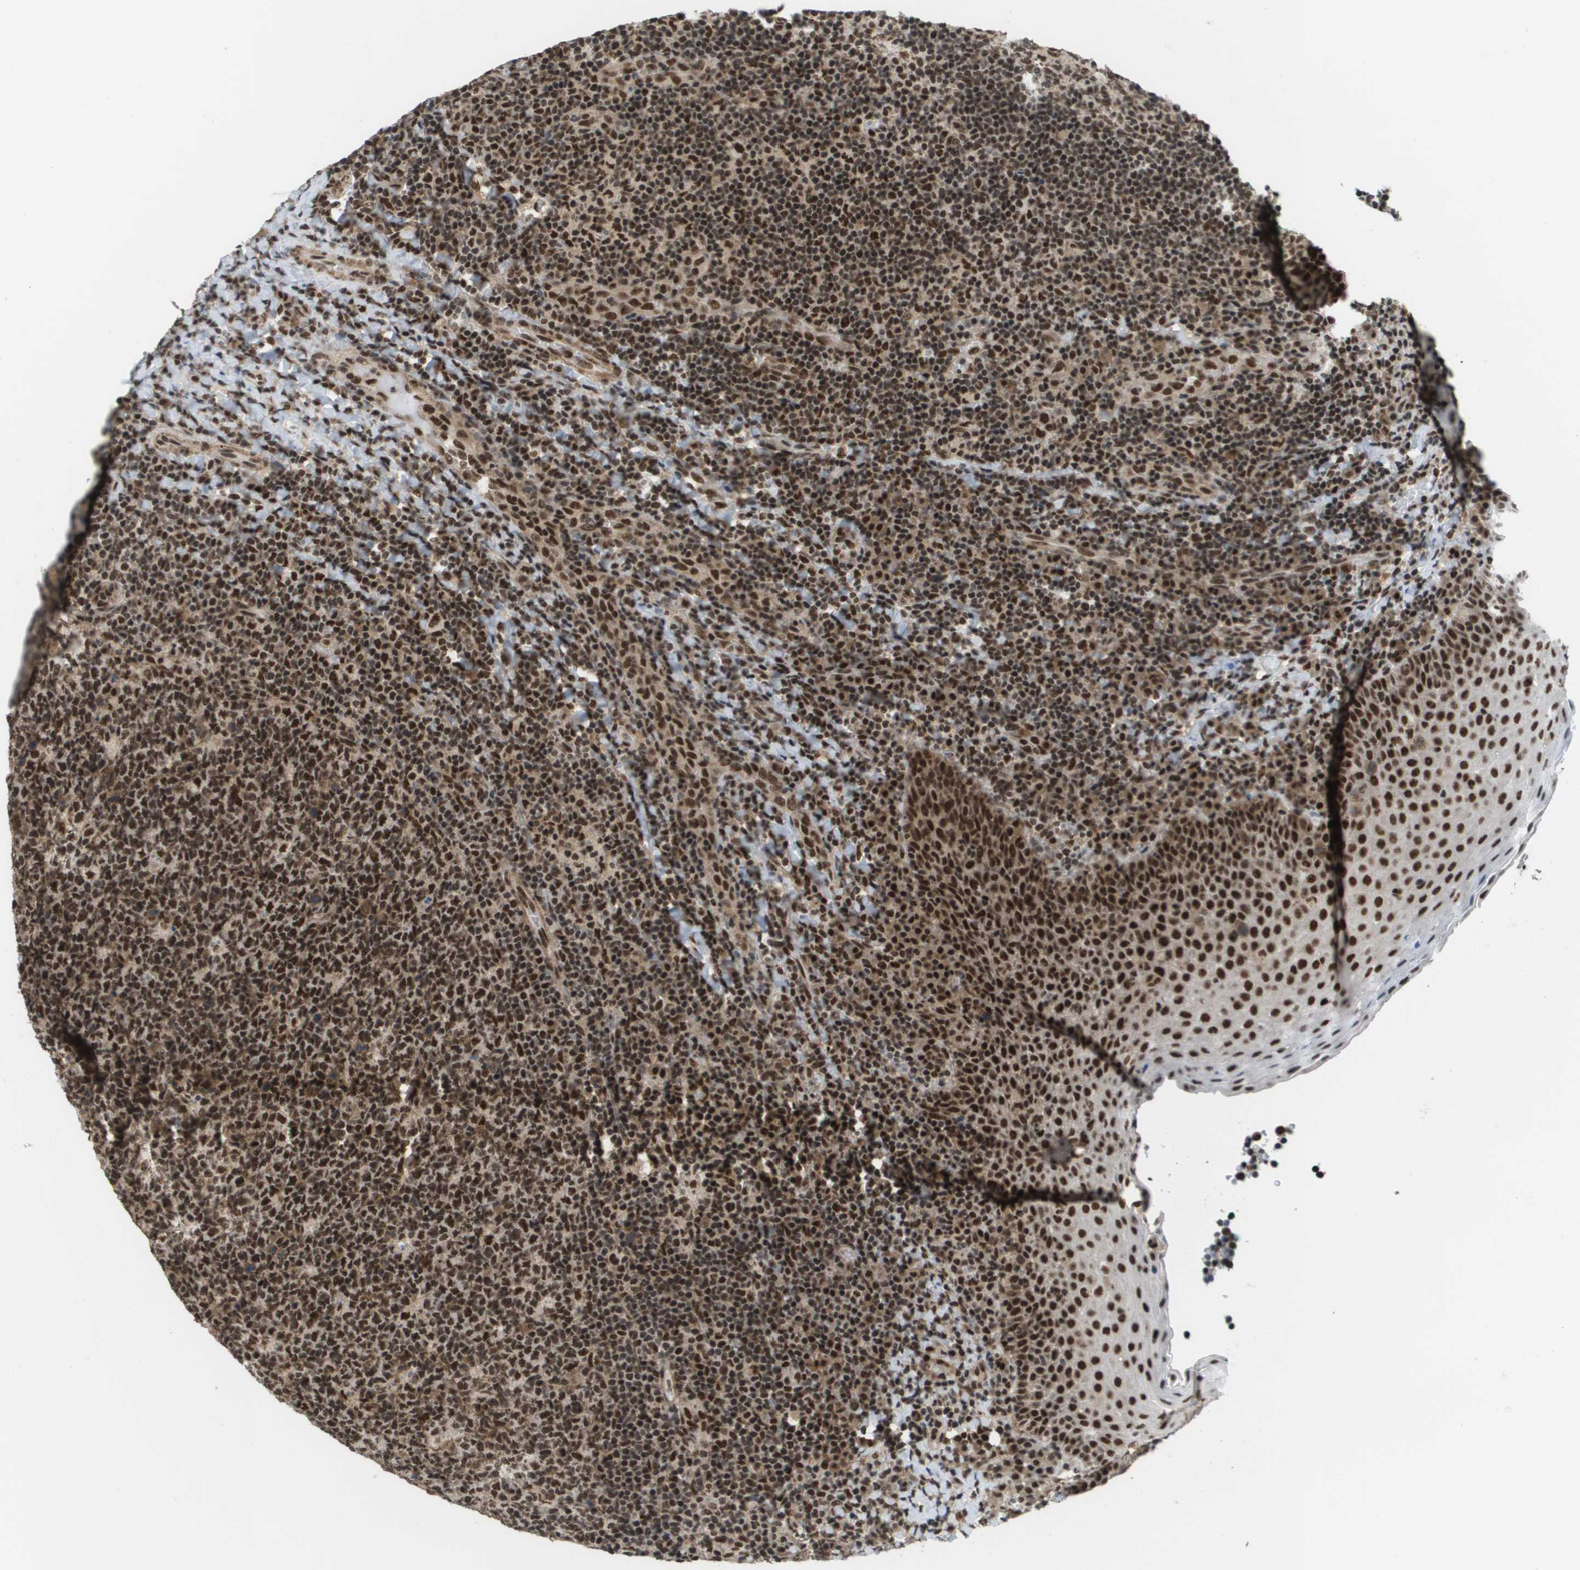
{"staining": {"intensity": "moderate", "quantity": ">75%", "location": "nuclear"}, "tissue": "tonsil", "cell_type": "Germinal center cells", "image_type": "normal", "snomed": [{"axis": "morphology", "description": "Normal tissue, NOS"}, {"axis": "topography", "description": "Tonsil"}], "caption": "IHC (DAB (3,3'-diaminobenzidine)) staining of benign tonsil exhibits moderate nuclear protein staining in about >75% of germinal center cells.", "gene": "PRCC", "patient": {"sex": "male", "age": 17}}